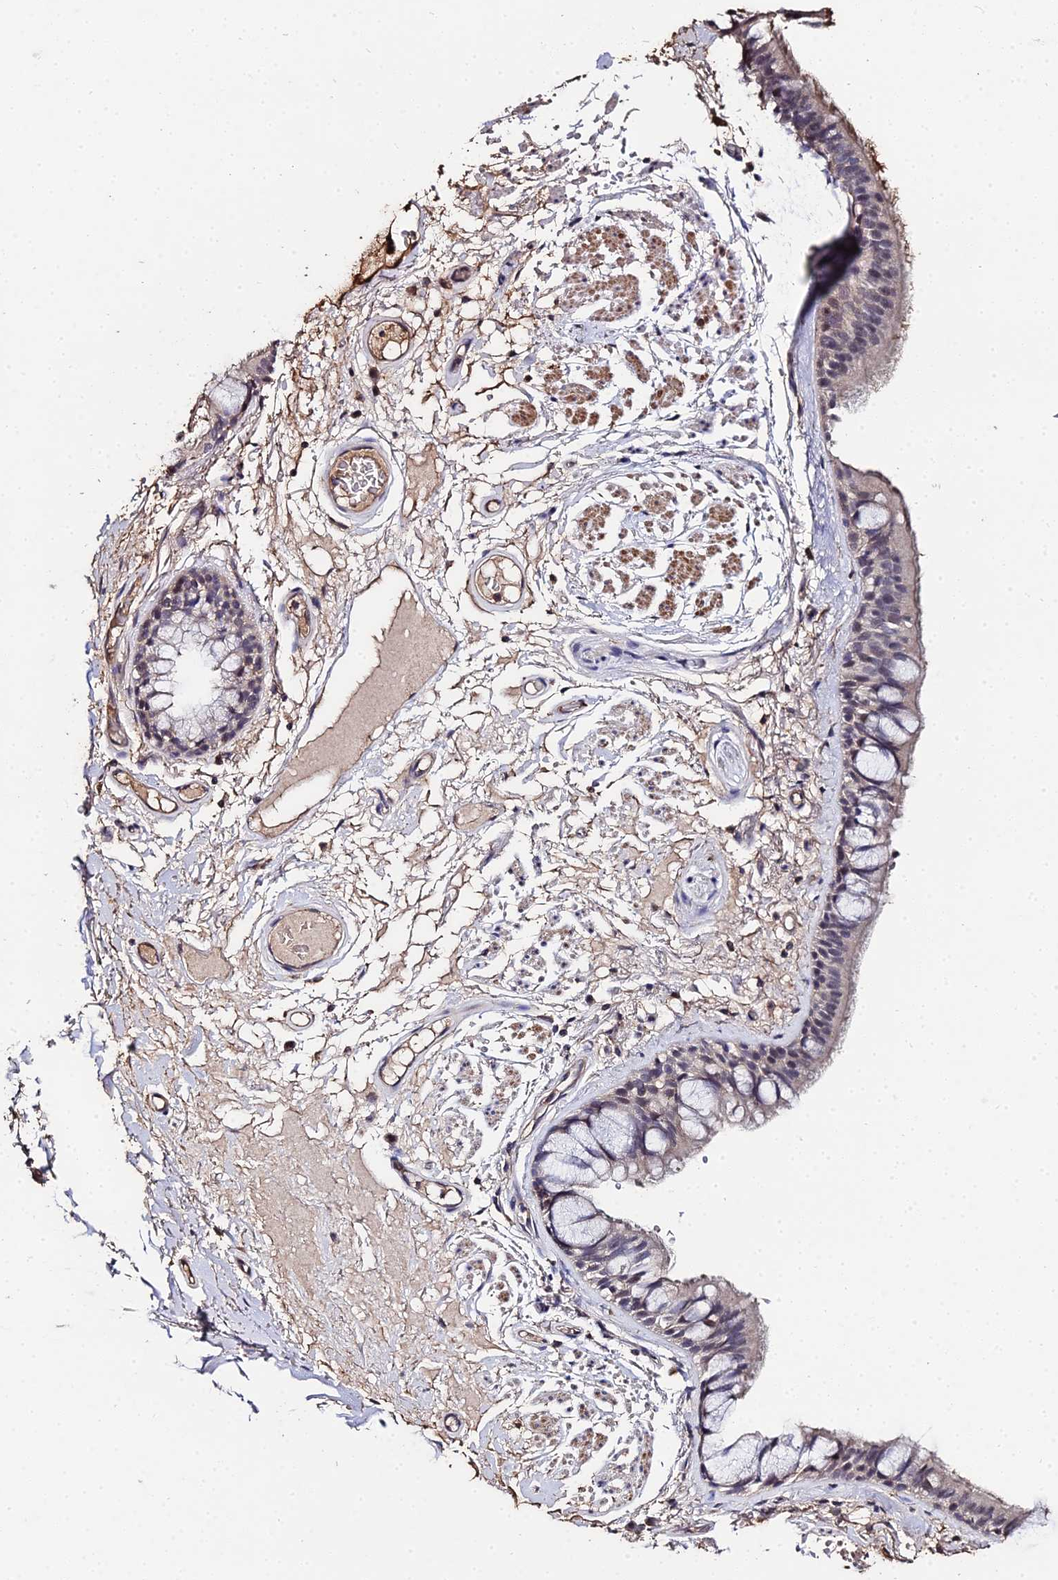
{"staining": {"intensity": "weak", "quantity": "<25%", "location": "nuclear"}, "tissue": "bronchus", "cell_type": "Respiratory epithelial cells", "image_type": "normal", "snomed": [{"axis": "morphology", "description": "Normal tissue, NOS"}, {"axis": "topography", "description": "Bronchus"}], "caption": "Immunohistochemistry histopathology image of benign bronchus stained for a protein (brown), which demonstrates no staining in respiratory epithelial cells. (DAB immunohistochemistry, high magnification).", "gene": "LSM5", "patient": {"sex": "male", "age": 70}}